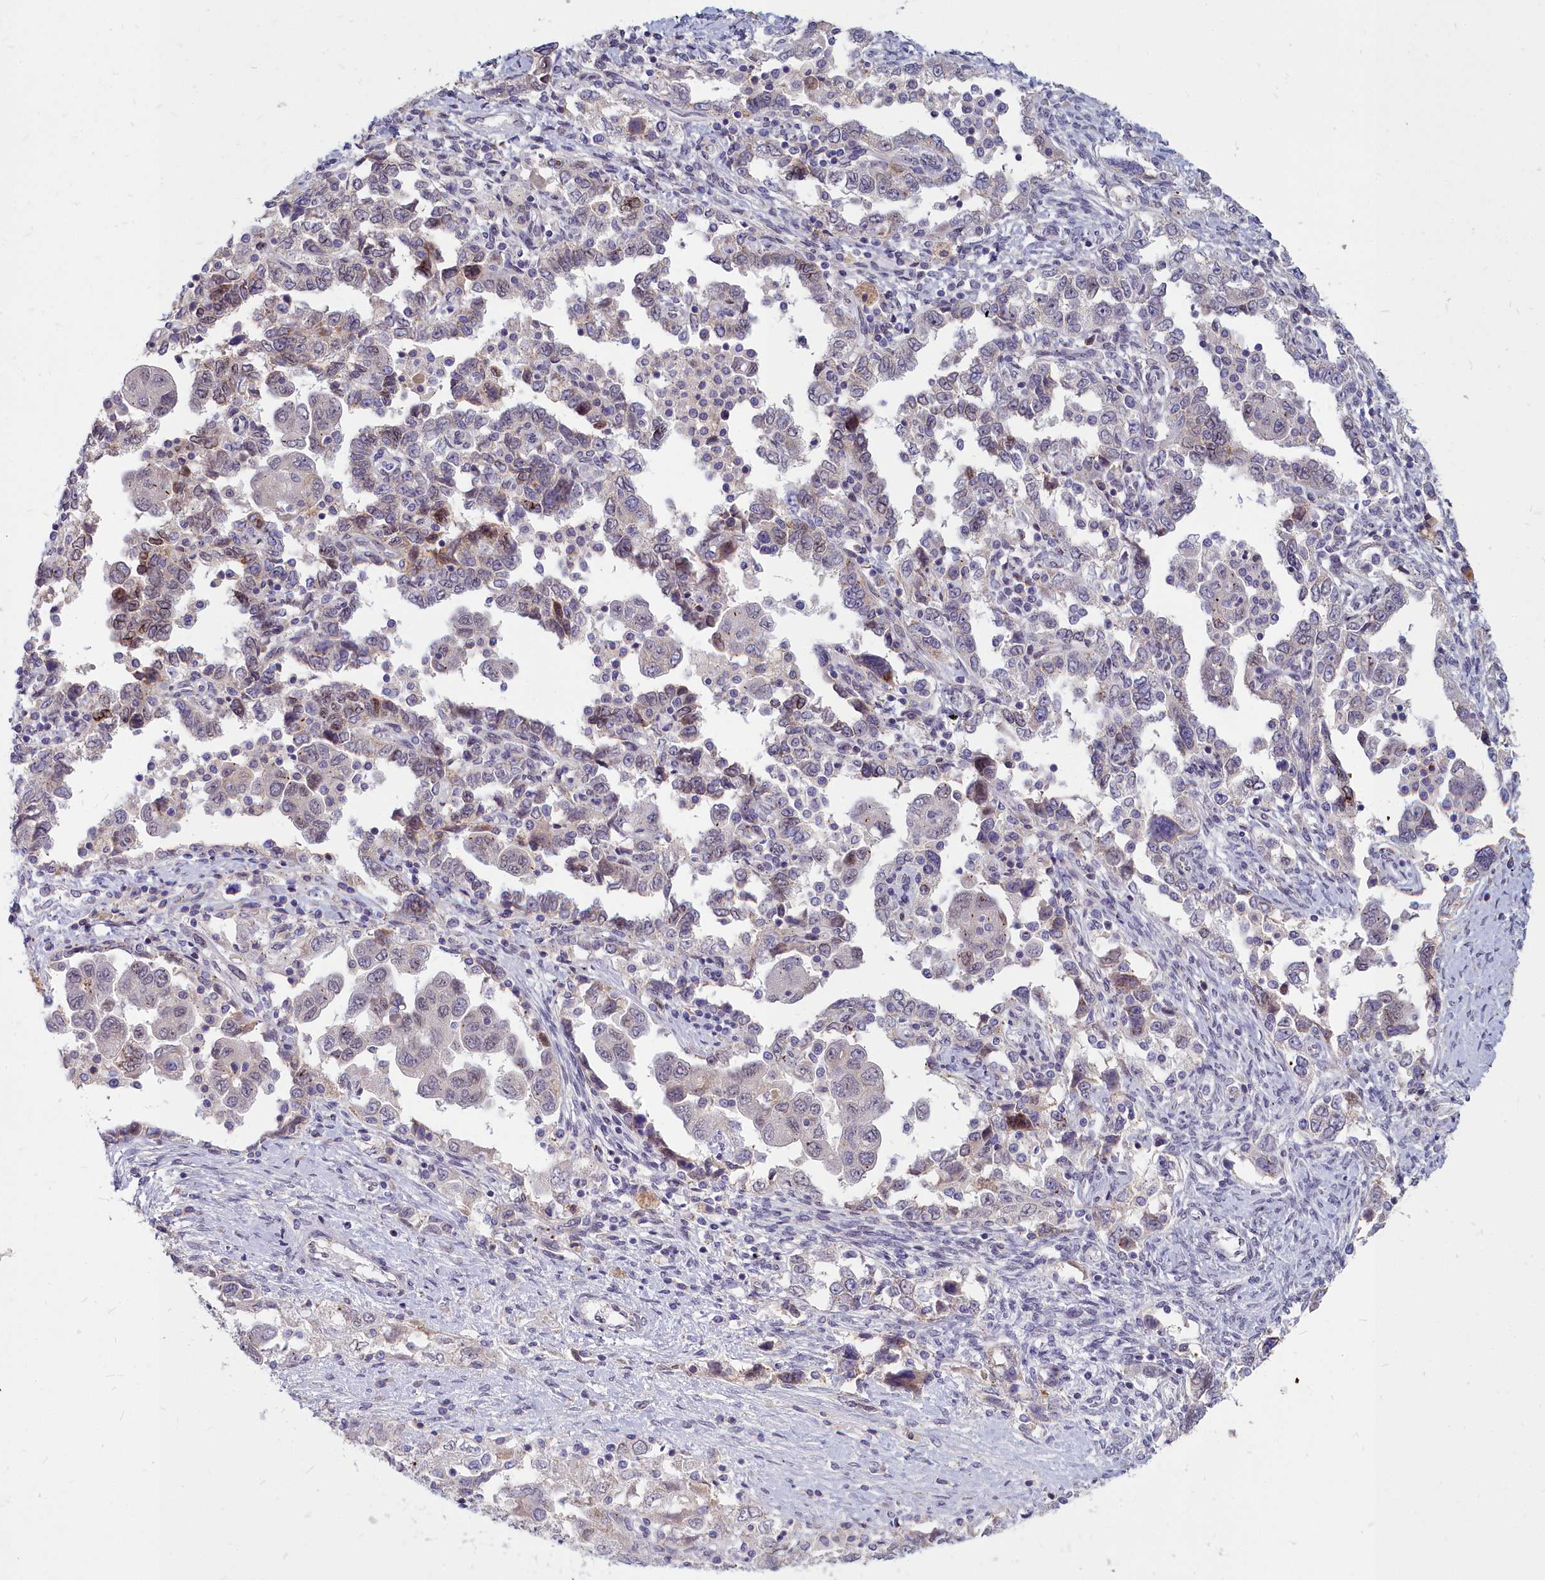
{"staining": {"intensity": "weak", "quantity": "25%-75%", "location": "nuclear"}, "tissue": "ovarian cancer", "cell_type": "Tumor cells", "image_type": "cancer", "snomed": [{"axis": "morphology", "description": "Carcinoma, NOS"}, {"axis": "morphology", "description": "Cystadenocarcinoma, serous, NOS"}, {"axis": "topography", "description": "Ovary"}], "caption": "A low amount of weak nuclear positivity is present in approximately 25%-75% of tumor cells in ovarian cancer (serous cystadenocarcinoma) tissue.", "gene": "NOXA1", "patient": {"sex": "female", "age": 69}}